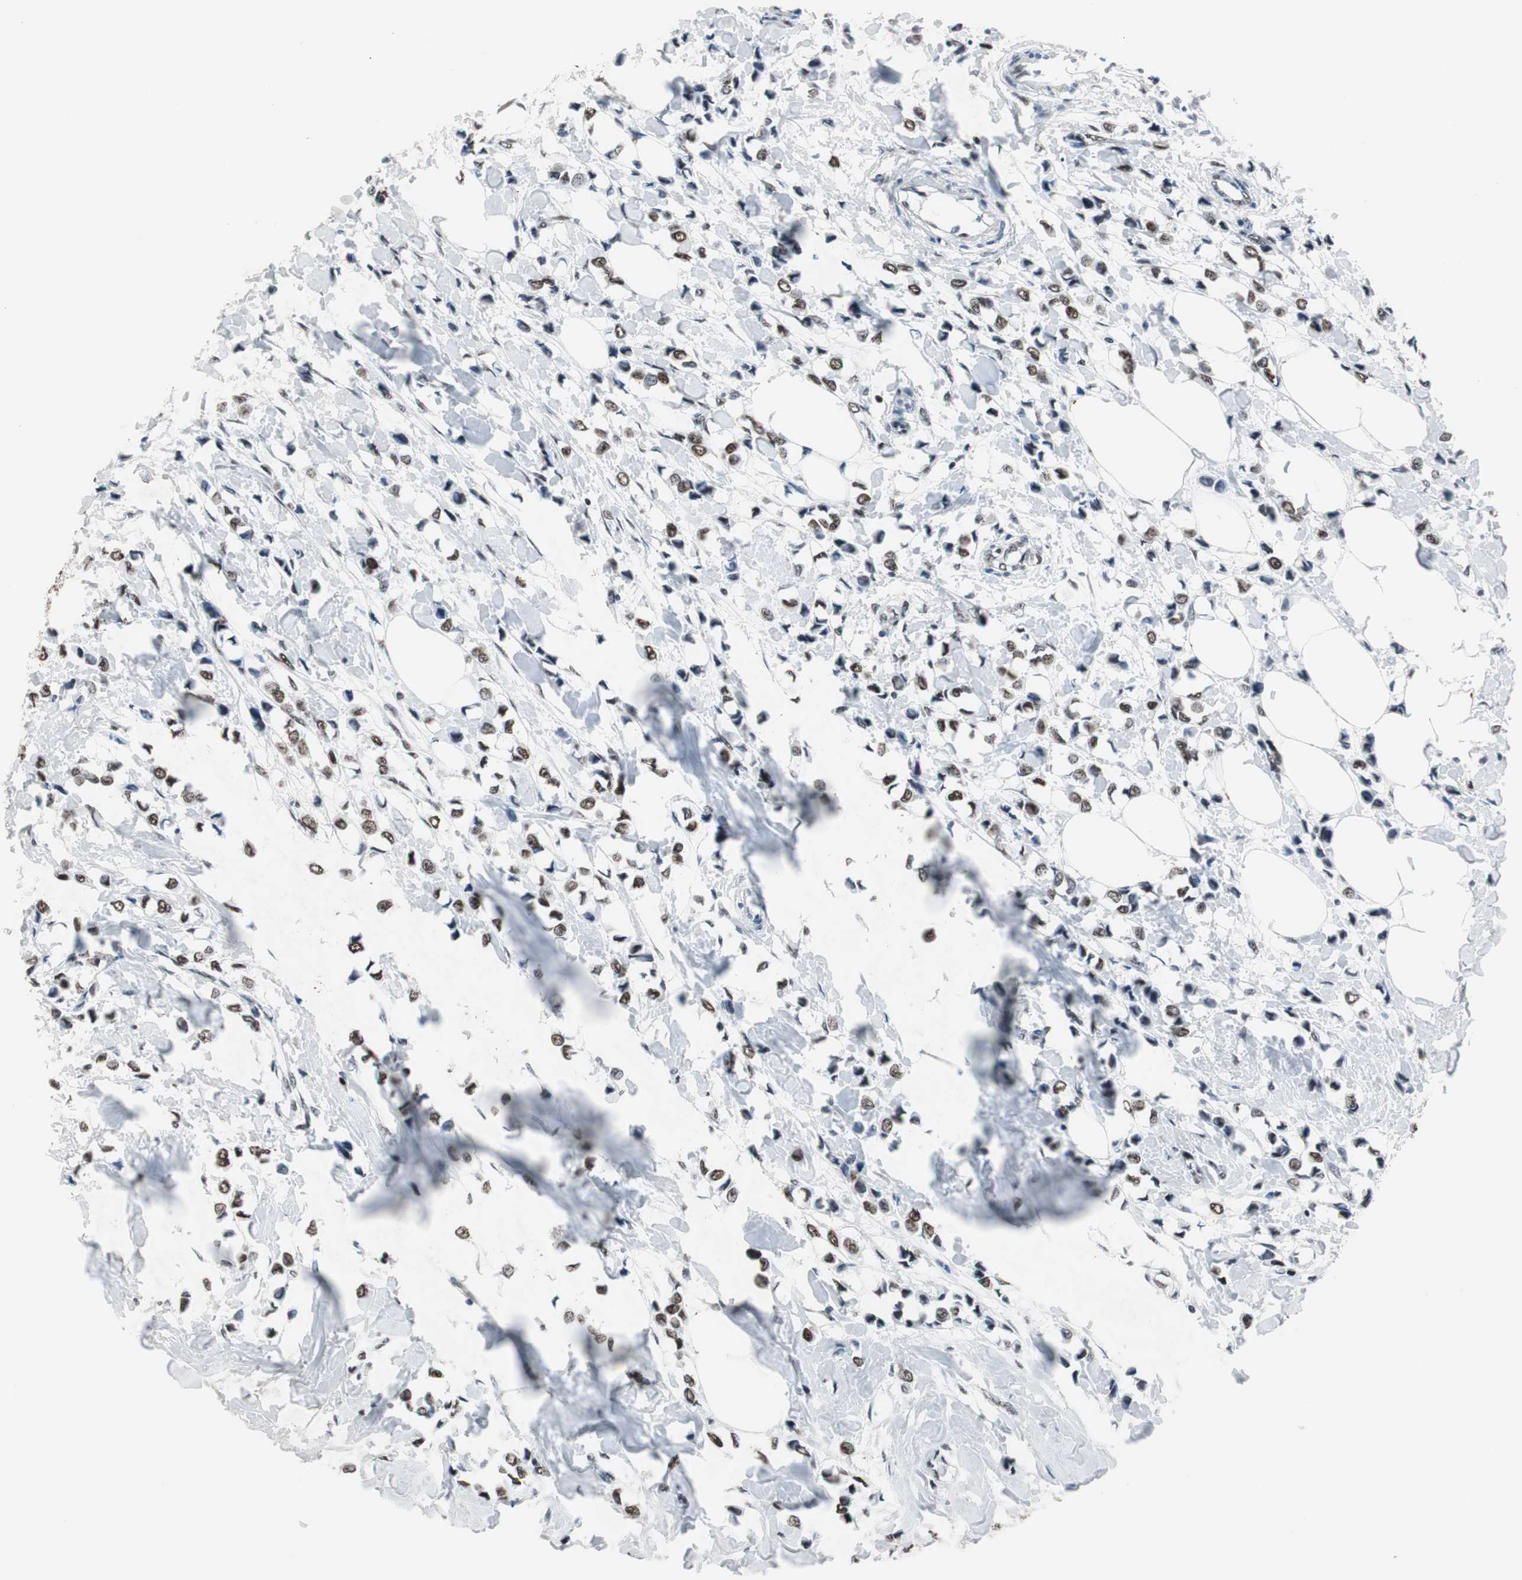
{"staining": {"intensity": "strong", "quantity": ">75%", "location": "nuclear"}, "tissue": "breast cancer", "cell_type": "Tumor cells", "image_type": "cancer", "snomed": [{"axis": "morphology", "description": "Lobular carcinoma"}, {"axis": "topography", "description": "Breast"}], "caption": "This photomicrograph exhibits immunohistochemistry staining of human lobular carcinoma (breast), with high strong nuclear staining in about >75% of tumor cells.", "gene": "RAD9A", "patient": {"sex": "female", "age": 51}}